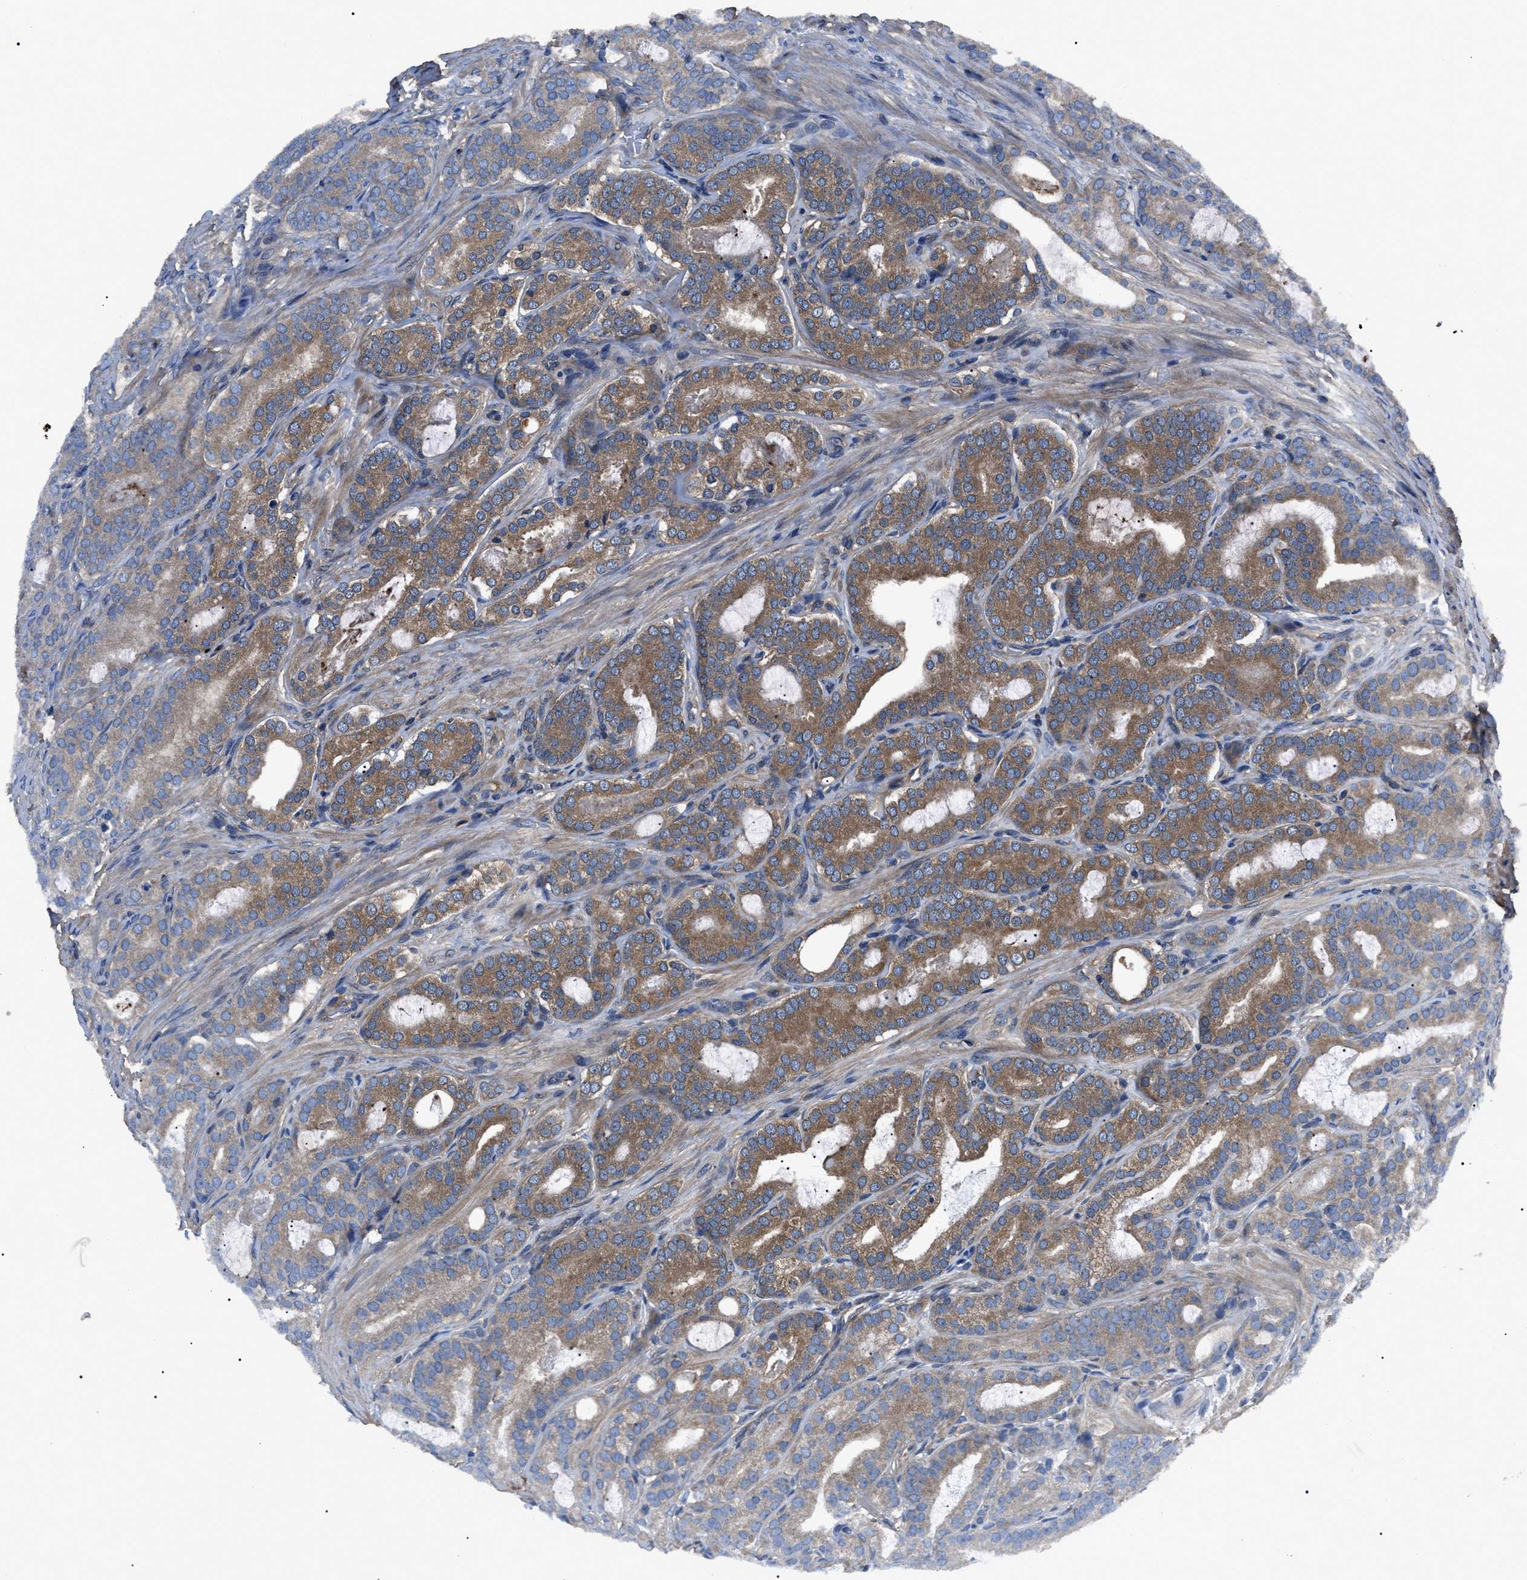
{"staining": {"intensity": "moderate", "quantity": "25%-75%", "location": "cytoplasmic/membranous"}, "tissue": "prostate cancer", "cell_type": "Tumor cells", "image_type": "cancer", "snomed": [{"axis": "morphology", "description": "Adenocarcinoma, High grade"}, {"axis": "topography", "description": "Prostate"}], "caption": "IHC of prostate adenocarcinoma (high-grade) displays medium levels of moderate cytoplasmic/membranous expression in about 25%-75% of tumor cells. IHC stains the protein of interest in brown and the nuclei are stained blue.", "gene": "RNF216", "patient": {"sex": "male", "age": 60}}